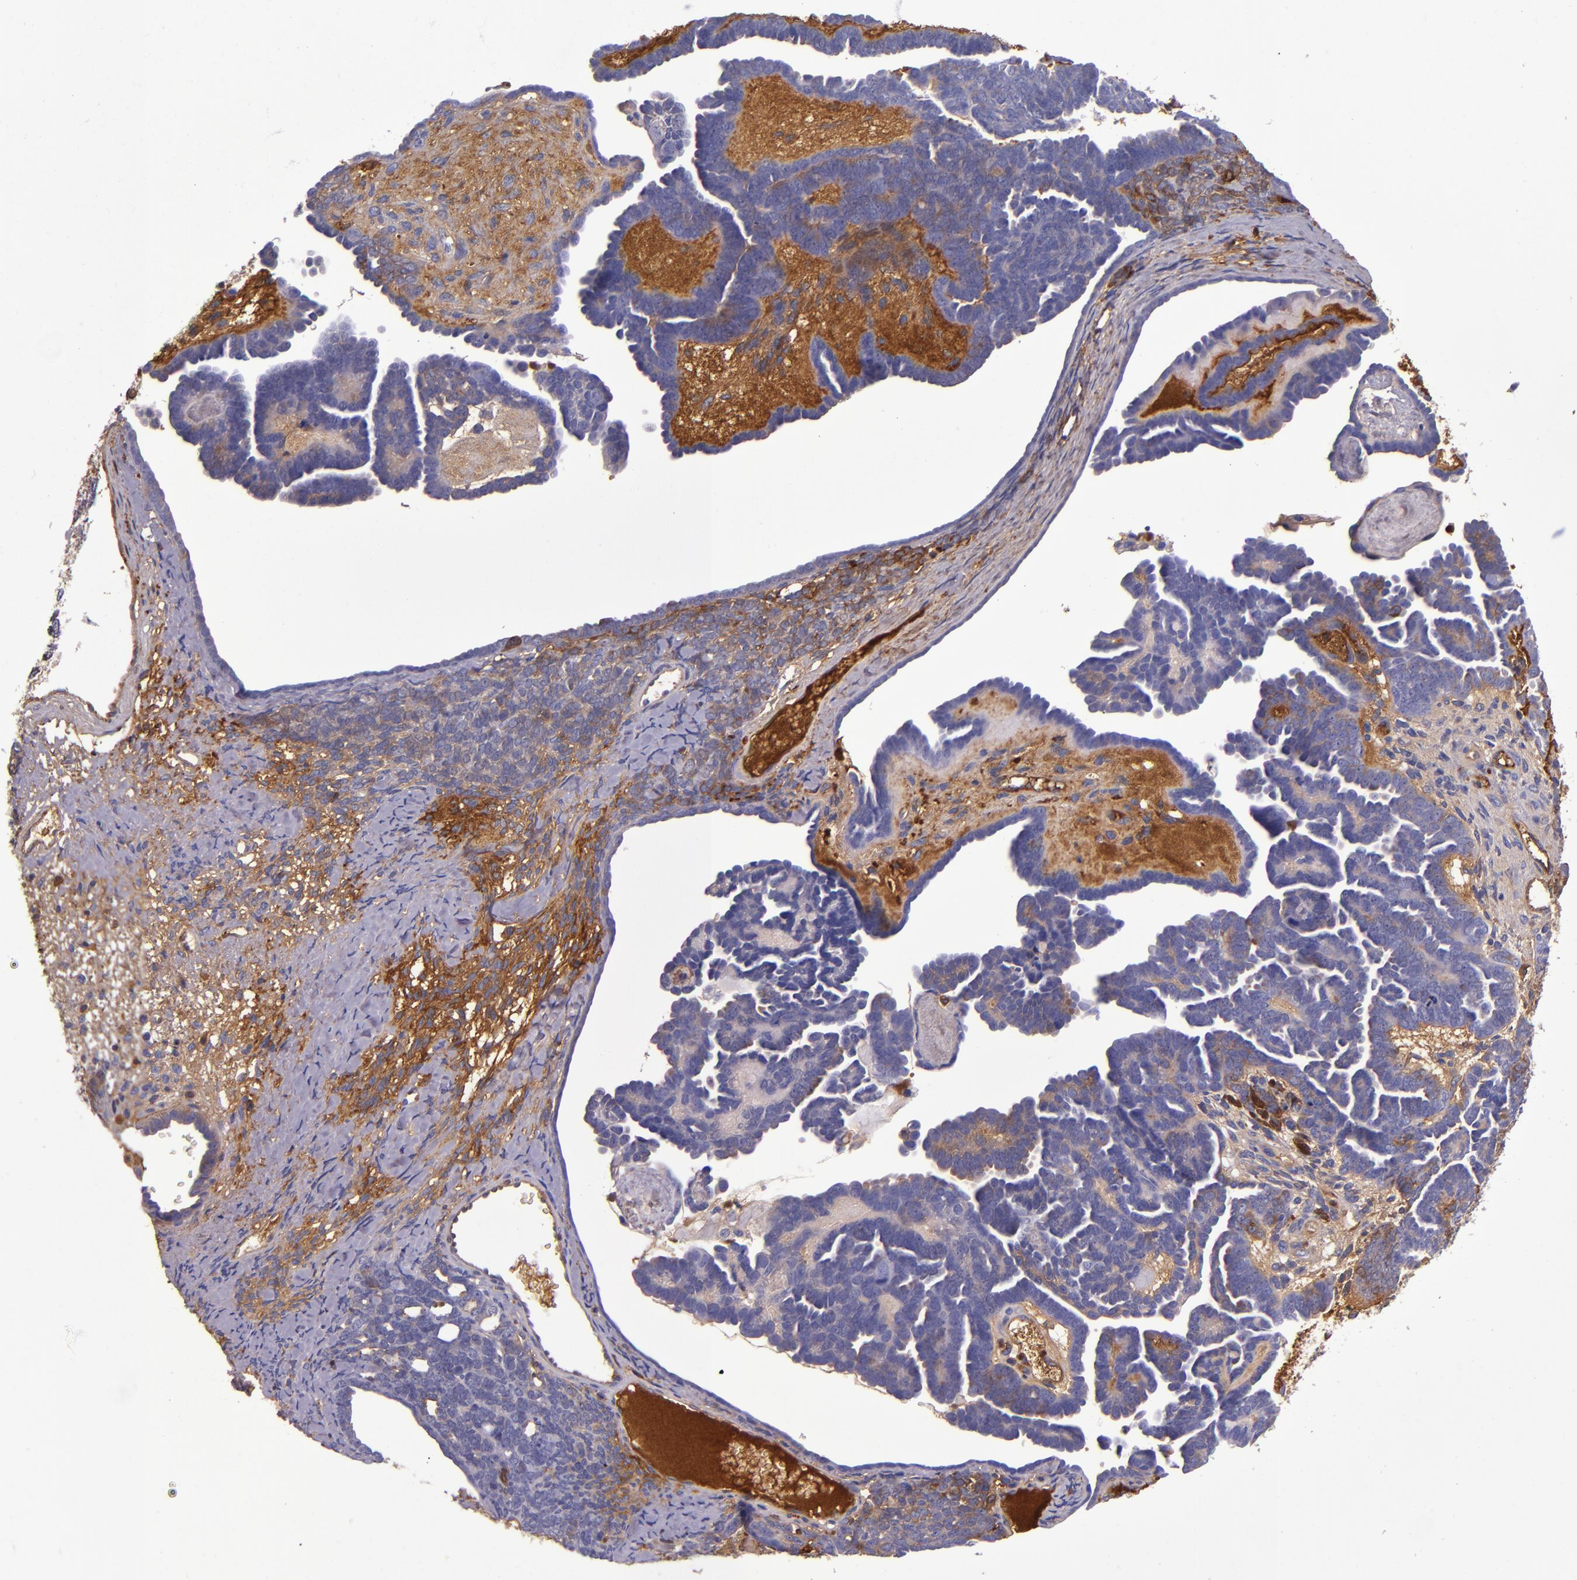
{"staining": {"intensity": "moderate", "quantity": "<25%", "location": "cytoplasmic/membranous"}, "tissue": "endometrial cancer", "cell_type": "Tumor cells", "image_type": "cancer", "snomed": [{"axis": "morphology", "description": "Neoplasm, malignant, NOS"}, {"axis": "topography", "description": "Endometrium"}], "caption": "IHC (DAB (3,3'-diaminobenzidine)) staining of malignant neoplasm (endometrial) exhibits moderate cytoplasmic/membranous protein expression in about <25% of tumor cells.", "gene": "CLEC3B", "patient": {"sex": "female", "age": 74}}